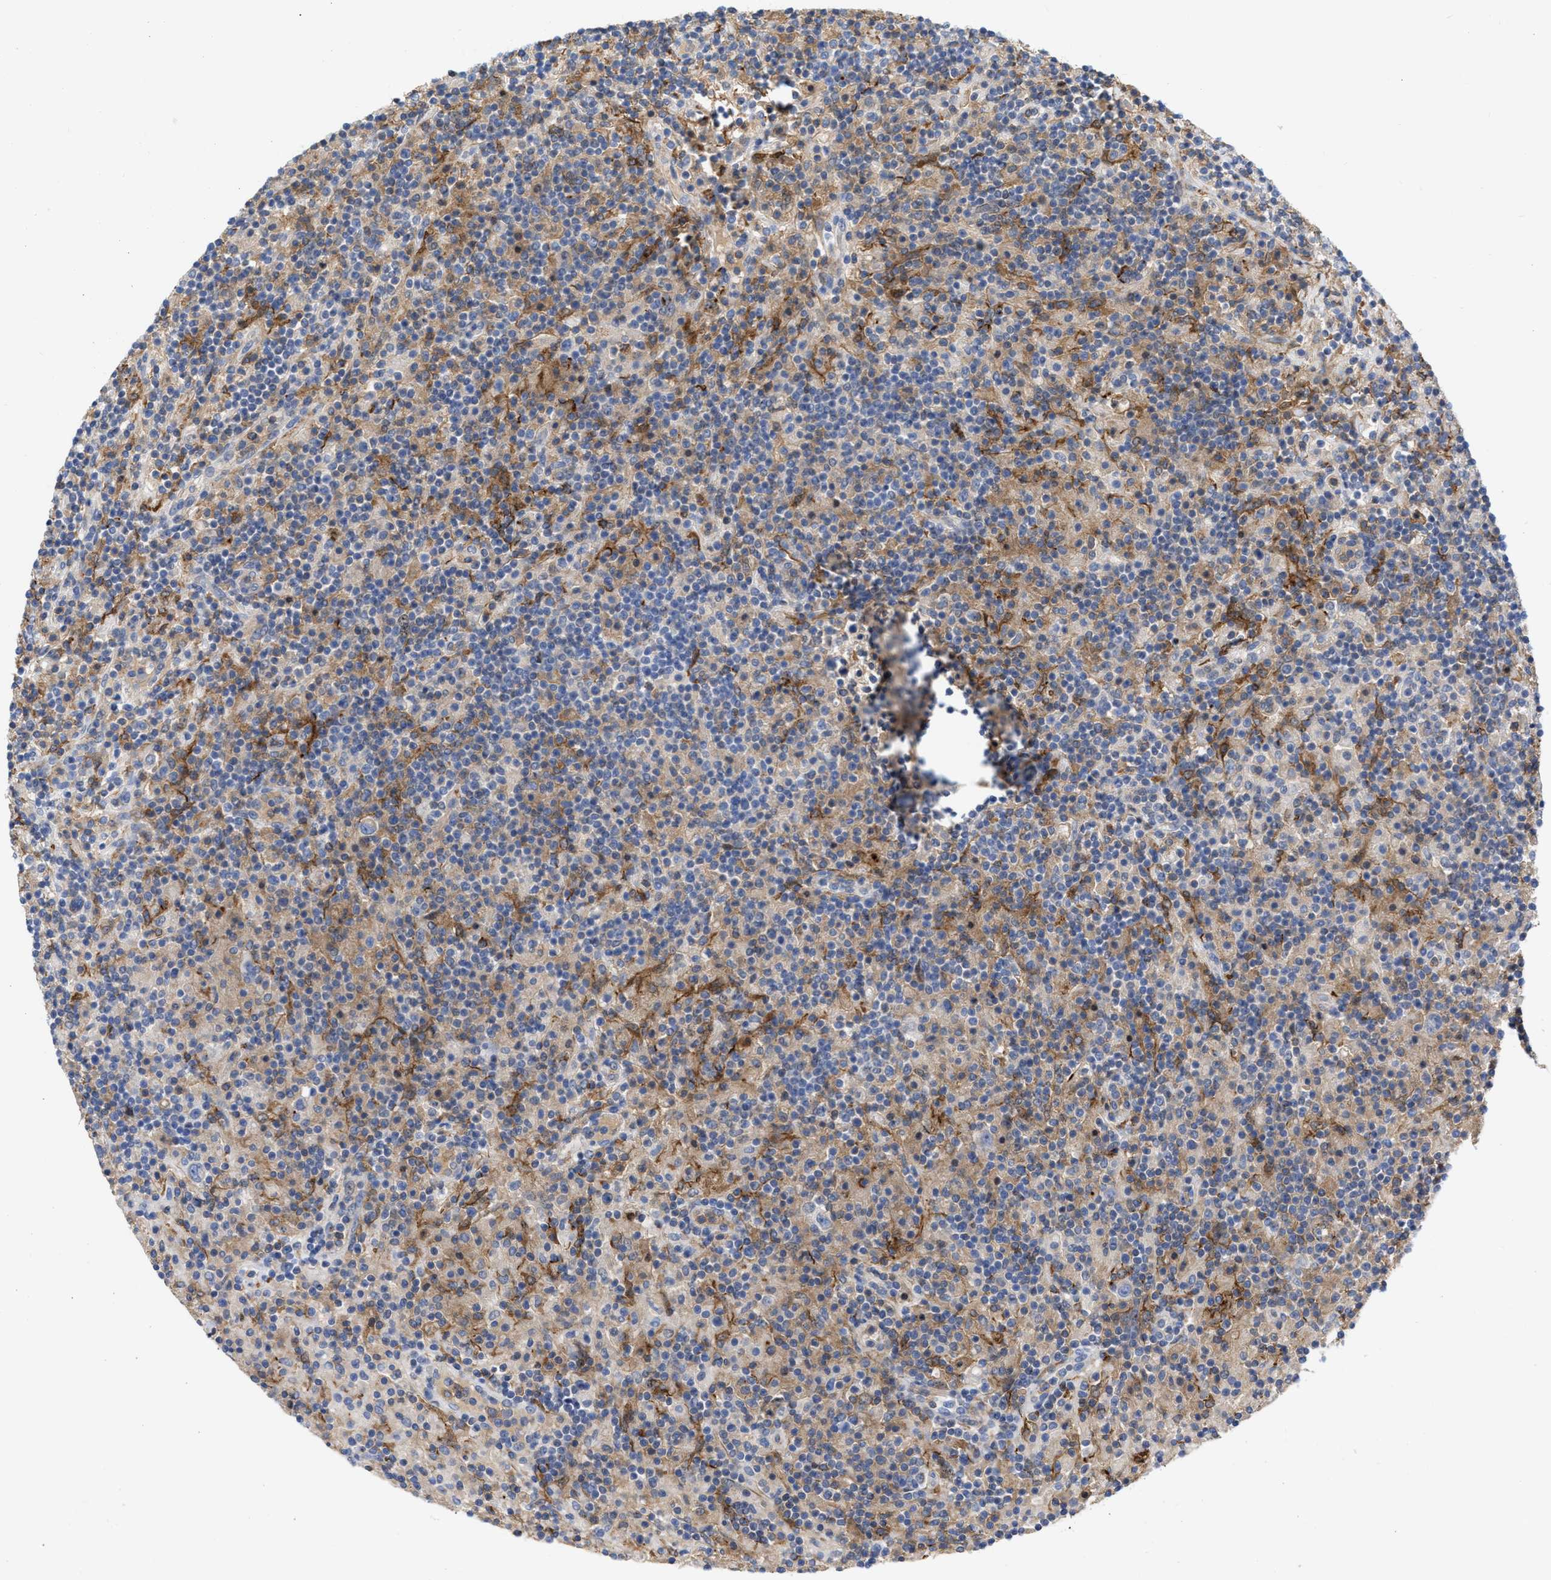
{"staining": {"intensity": "negative", "quantity": "none", "location": "none"}, "tissue": "lymphoma", "cell_type": "Tumor cells", "image_type": "cancer", "snomed": [{"axis": "morphology", "description": "Hodgkin's disease, NOS"}, {"axis": "topography", "description": "Lymph node"}], "caption": "Protein analysis of Hodgkin's disease demonstrates no significant positivity in tumor cells.", "gene": "HS3ST5", "patient": {"sex": "male", "age": 70}}